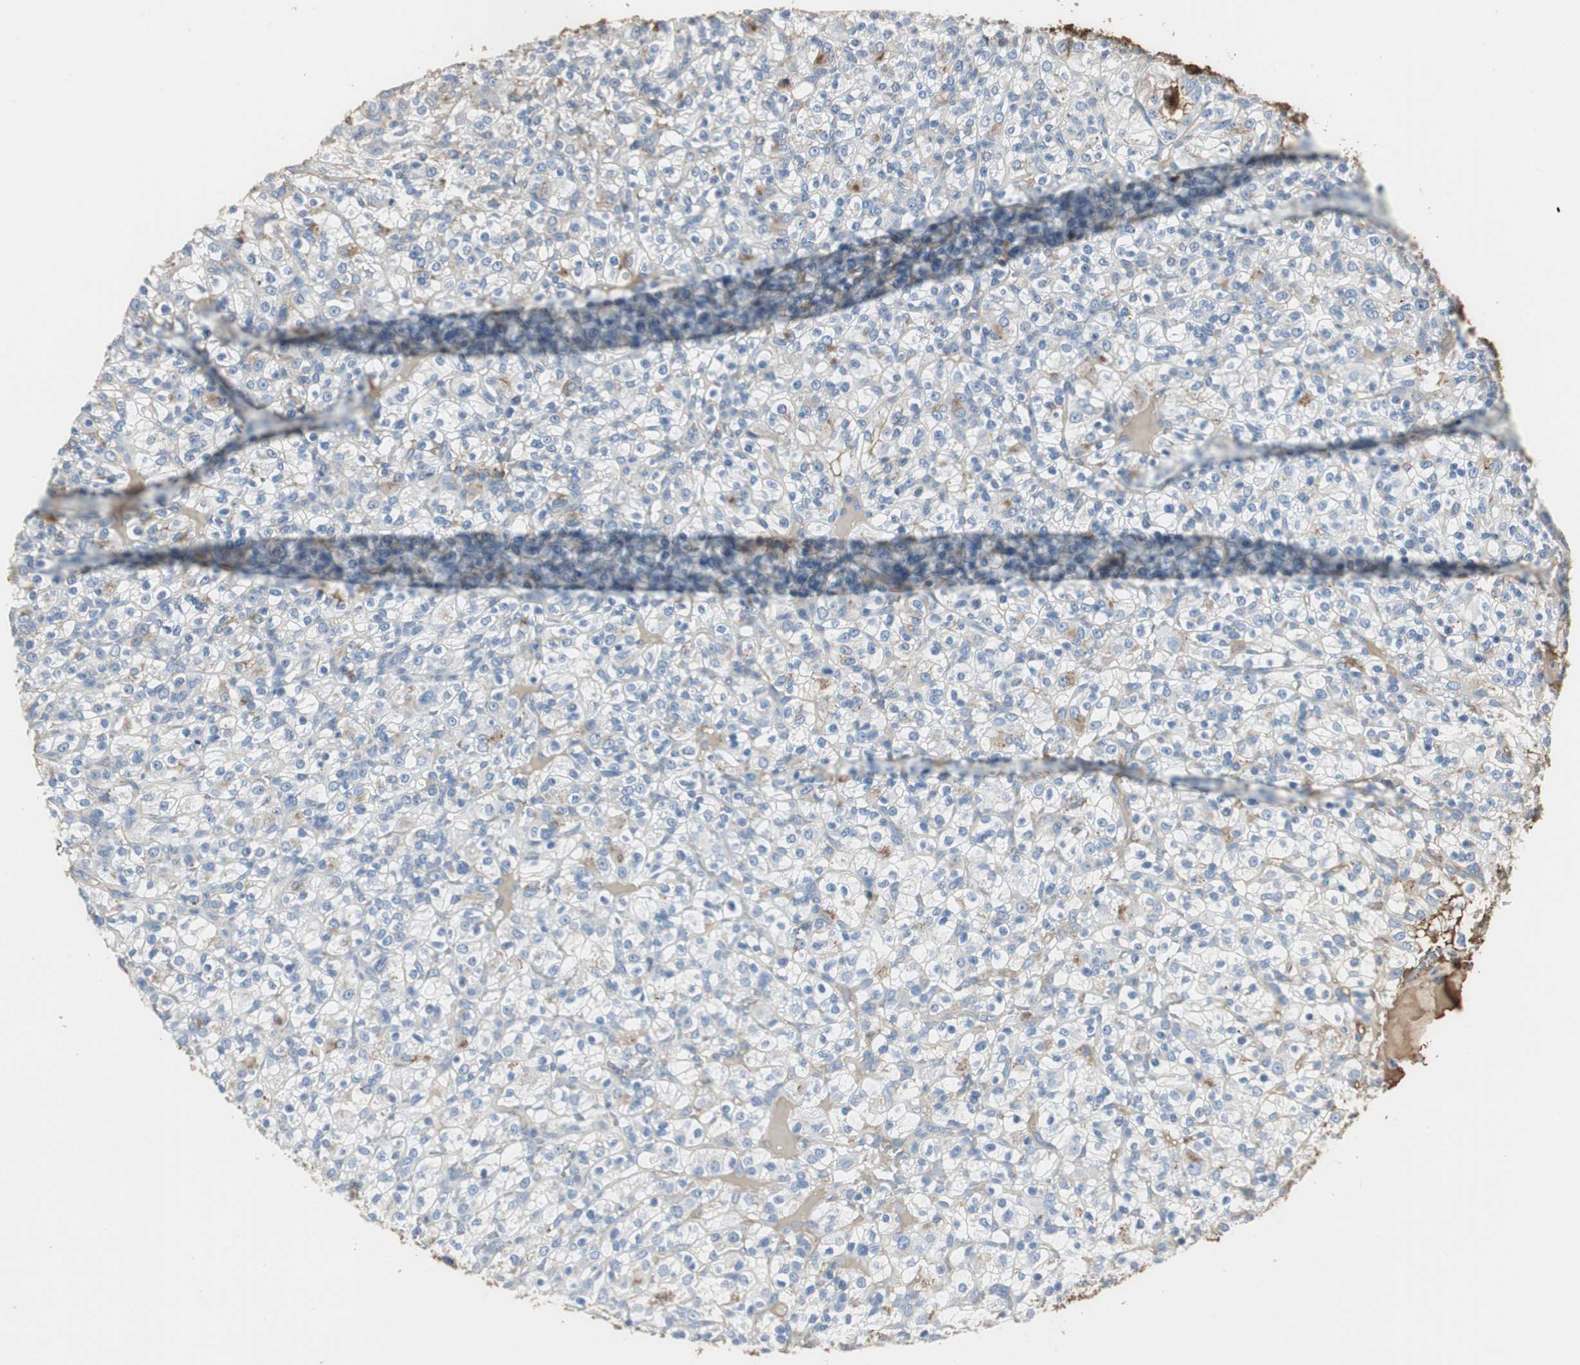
{"staining": {"intensity": "negative", "quantity": "none", "location": "none"}, "tissue": "renal cancer", "cell_type": "Tumor cells", "image_type": "cancer", "snomed": [{"axis": "morphology", "description": "Normal tissue, NOS"}, {"axis": "morphology", "description": "Adenocarcinoma, NOS"}, {"axis": "topography", "description": "Kidney"}], "caption": "Immunohistochemistry micrograph of human renal adenocarcinoma stained for a protein (brown), which demonstrates no expression in tumor cells.", "gene": "IGHA1", "patient": {"sex": "female", "age": 72}}